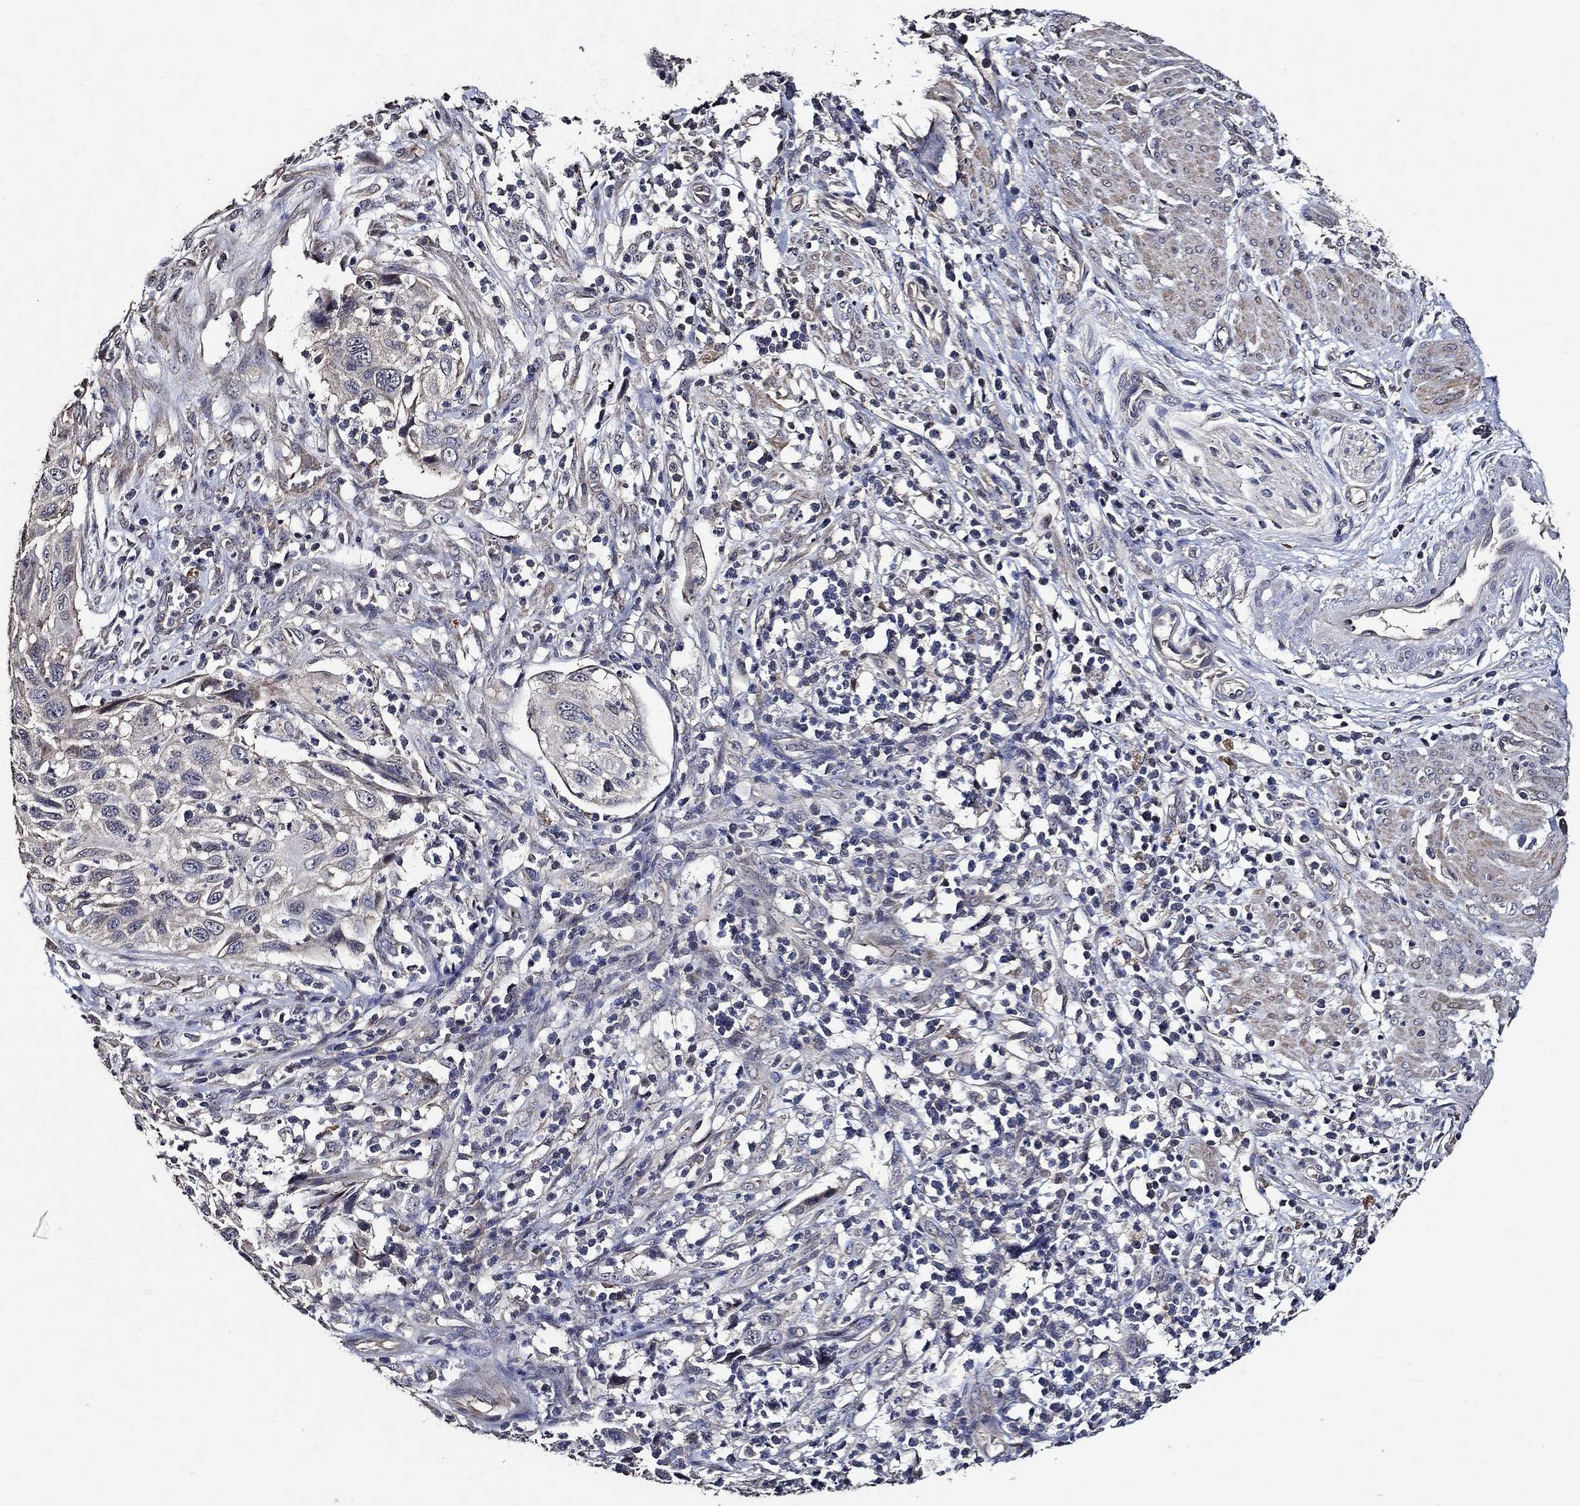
{"staining": {"intensity": "weak", "quantity": "<25%", "location": "cytoplasmic/membranous"}, "tissue": "cervical cancer", "cell_type": "Tumor cells", "image_type": "cancer", "snomed": [{"axis": "morphology", "description": "Squamous cell carcinoma, NOS"}, {"axis": "topography", "description": "Cervix"}], "caption": "Squamous cell carcinoma (cervical) stained for a protein using IHC displays no expression tumor cells.", "gene": "HAP1", "patient": {"sex": "female", "age": 70}}